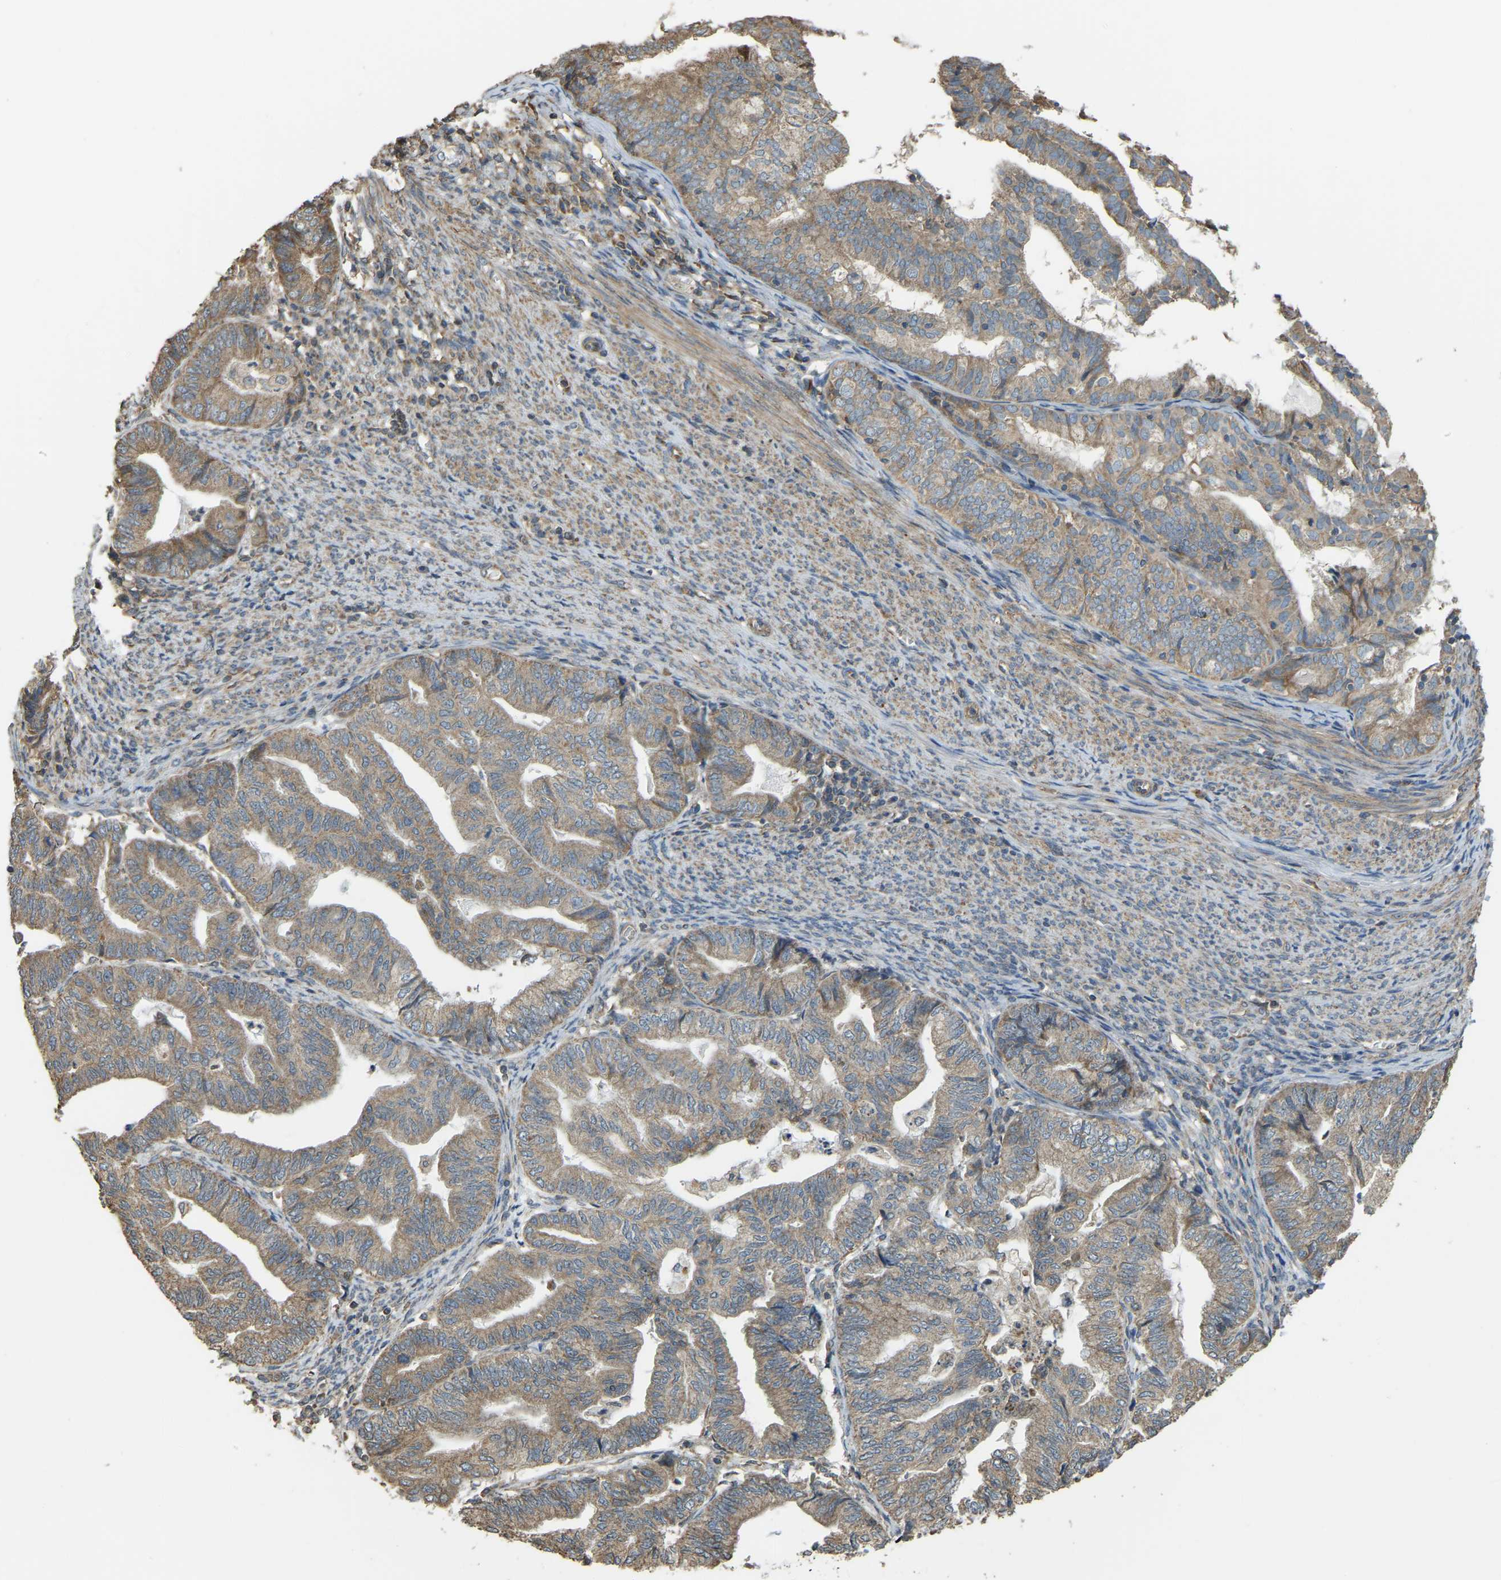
{"staining": {"intensity": "moderate", "quantity": ">75%", "location": "cytoplasmic/membranous"}, "tissue": "endometrial cancer", "cell_type": "Tumor cells", "image_type": "cancer", "snomed": [{"axis": "morphology", "description": "Adenocarcinoma, NOS"}, {"axis": "topography", "description": "Endometrium"}], "caption": "High-power microscopy captured an IHC micrograph of endometrial adenocarcinoma, revealing moderate cytoplasmic/membranous positivity in about >75% of tumor cells. The staining was performed using DAB (3,3'-diaminobenzidine) to visualize the protein expression in brown, while the nuclei were stained in blue with hematoxylin (Magnification: 20x).", "gene": "GNG2", "patient": {"sex": "female", "age": 79}}